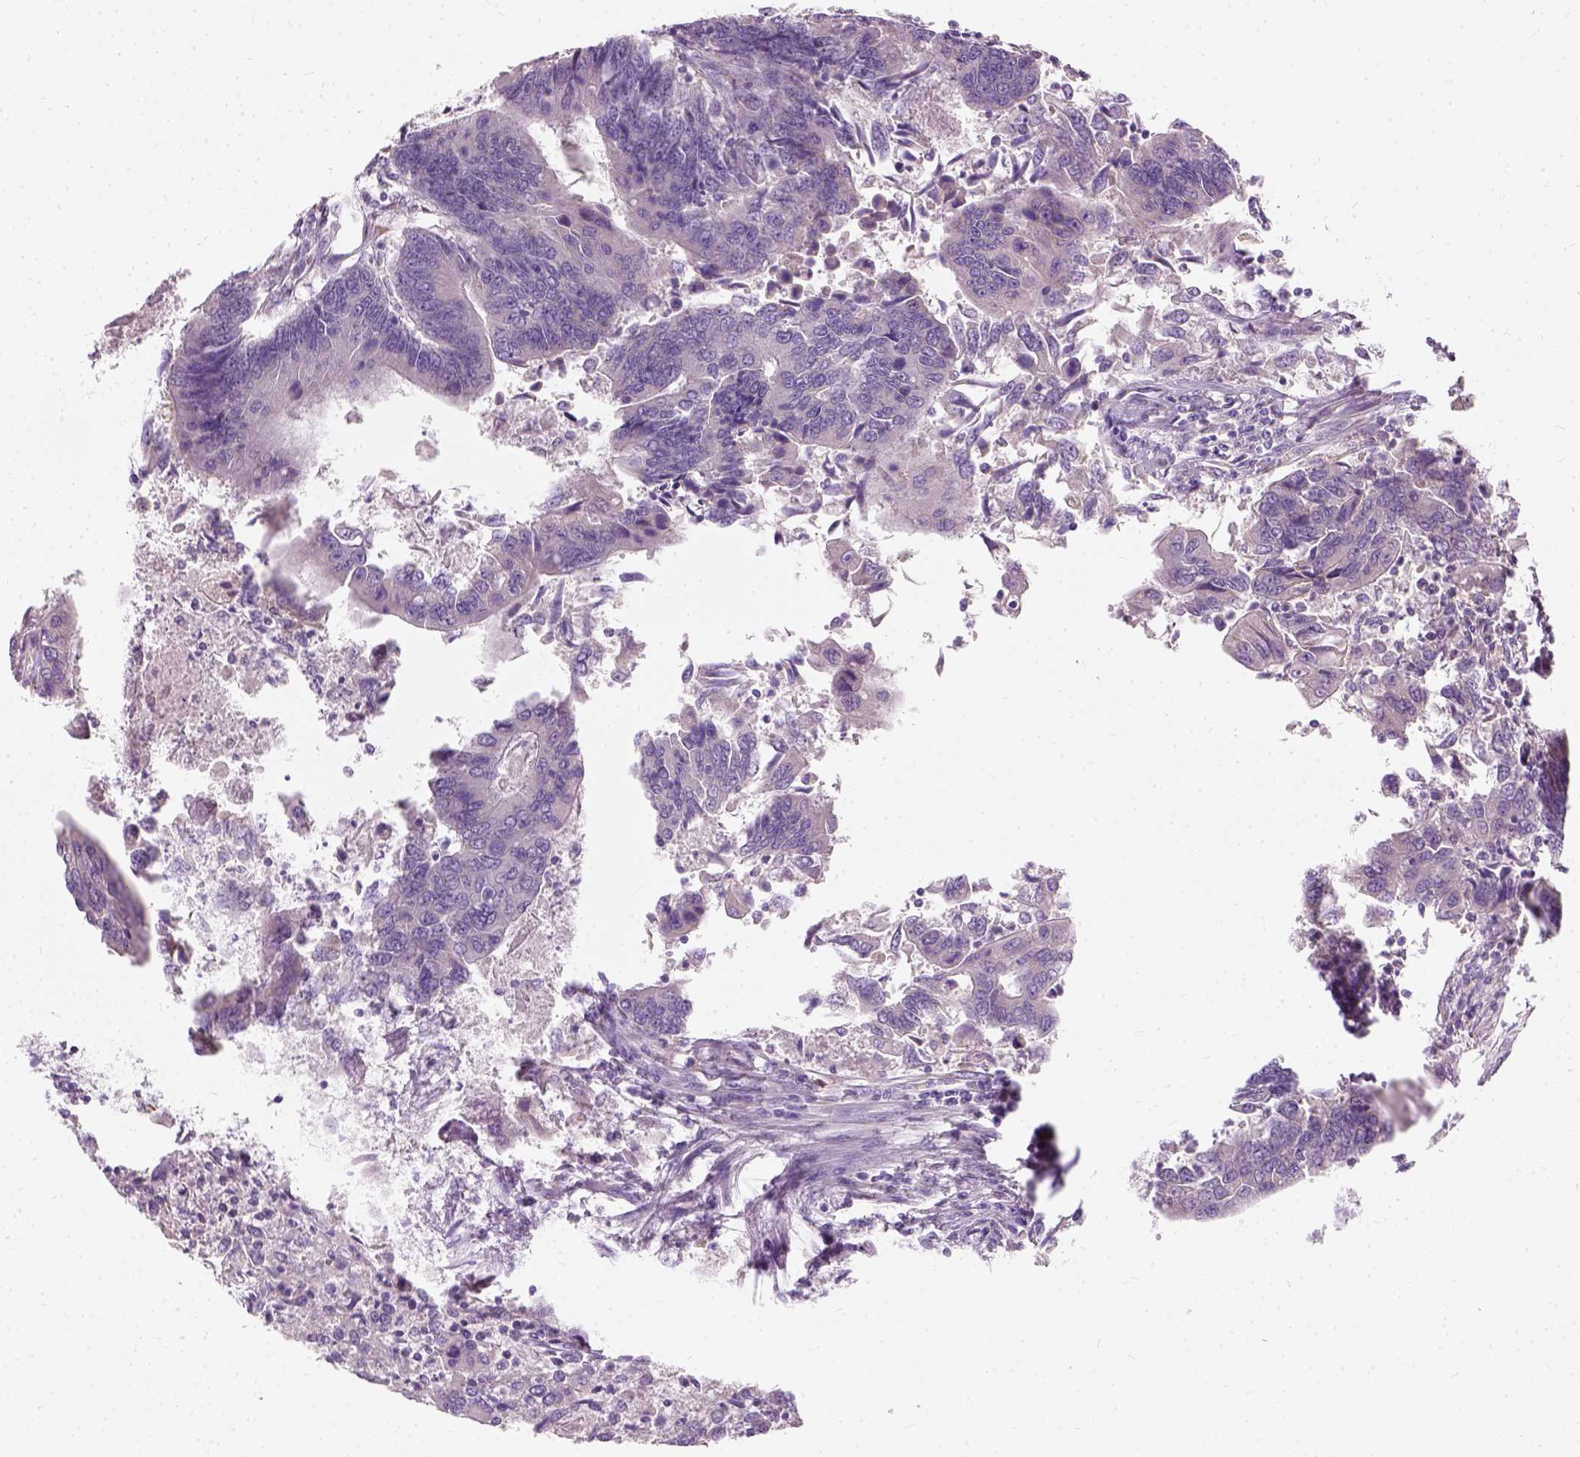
{"staining": {"intensity": "negative", "quantity": "none", "location": "none"}, "tissue": "colorectal cancer", "cell_type": "Tumor cells", "image_type": "cancer", "snomed": [{"axis": "morphology", "description": "Adenocarcinoma, NOS"}, {"axis": "topography", "description": "Colon"}], "caption": "This micrograph is of adenocarcinoma (colorectal) stained with immunohistochemistry (IHC) to label a protein in brown with the nuclei are counter-stained blue. There is no expression in tumor cells.", "gene": "TRIM72", "patient": {"sex": "female", "age": 67}}